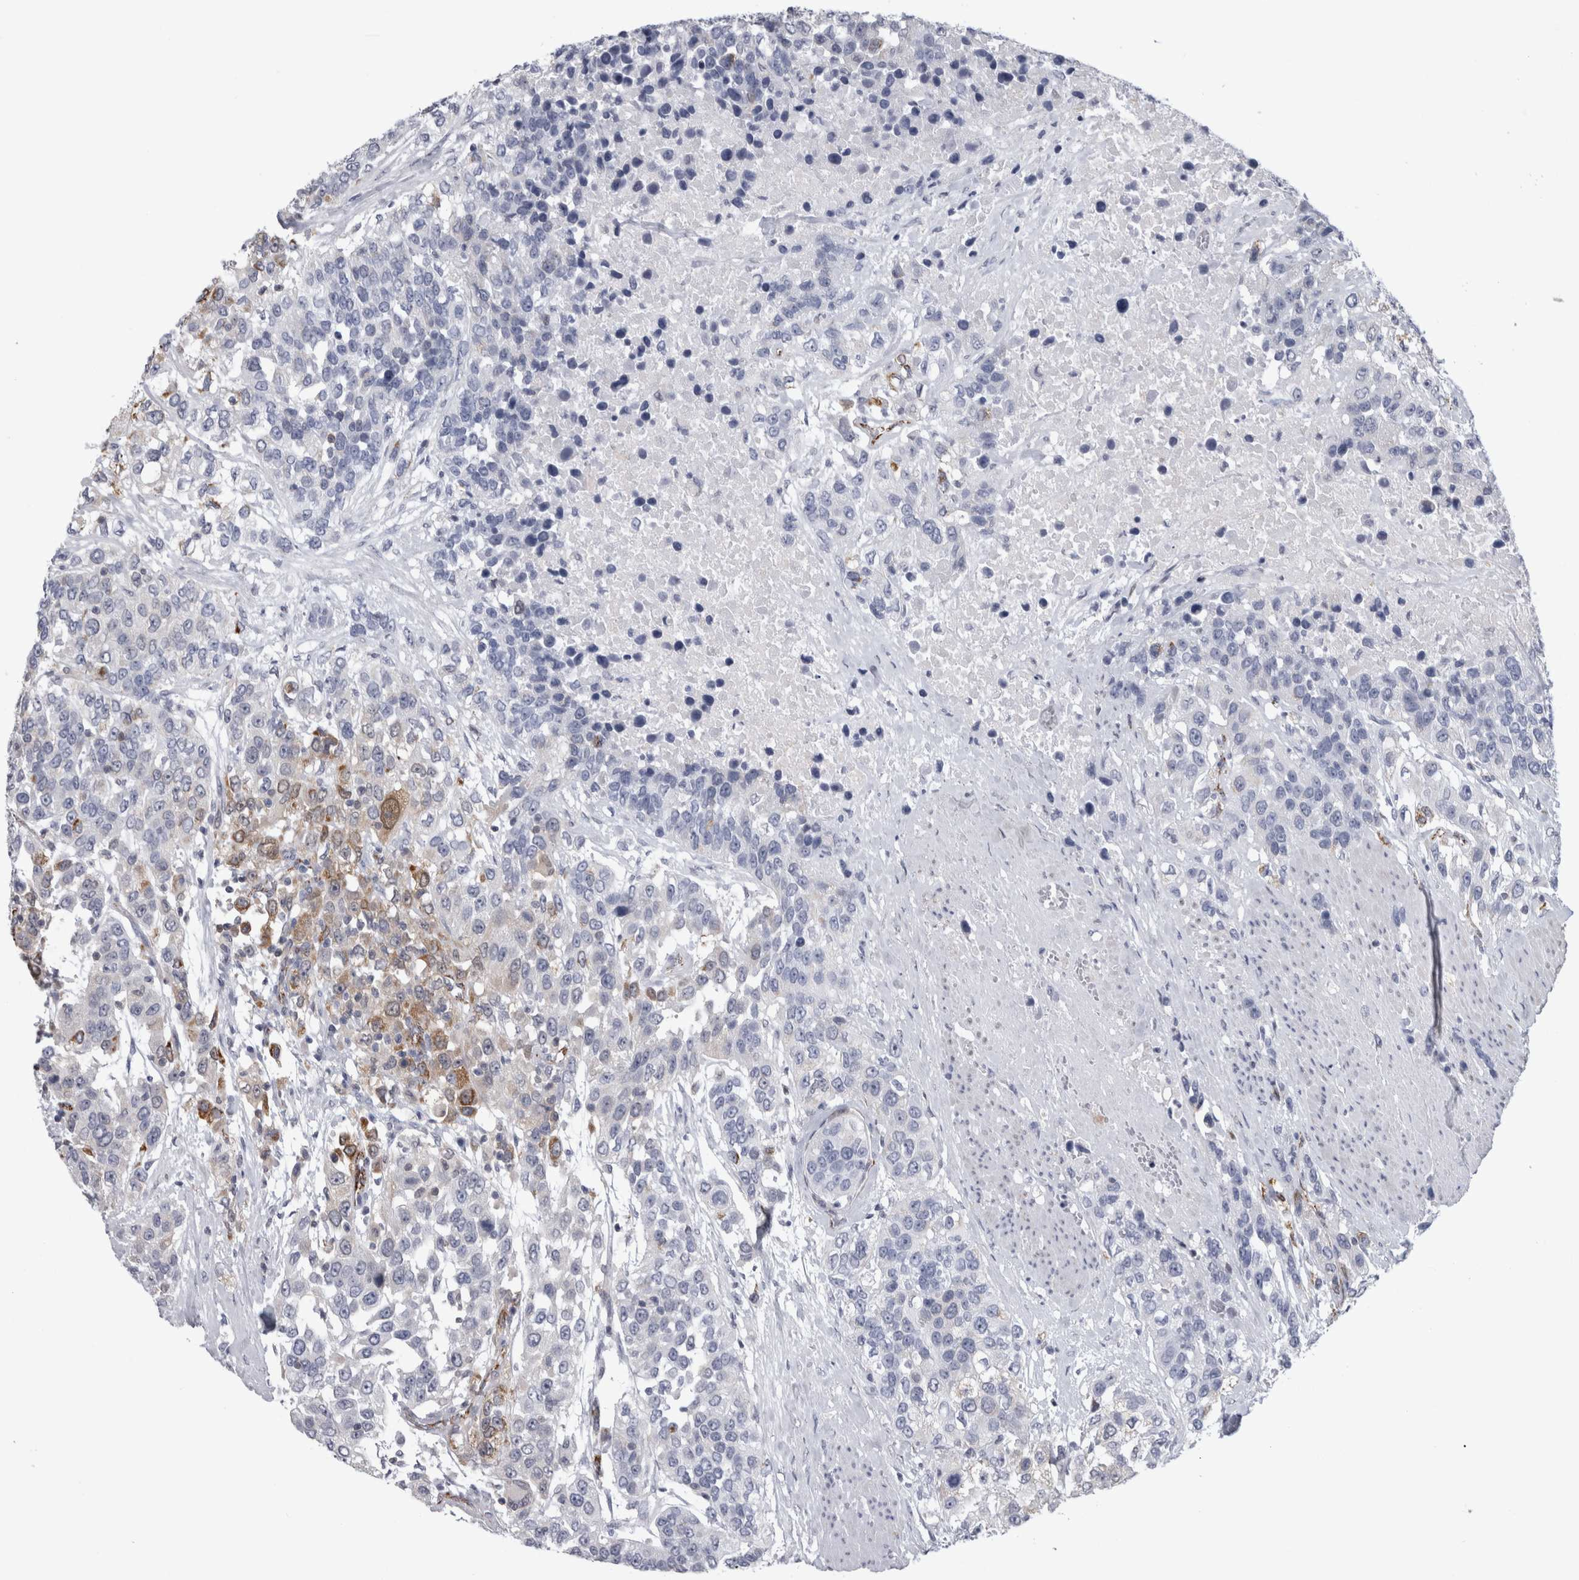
{"staining": {"intensity": "negative", "quantity": "none", "location": "none"}, "tissue": "urothelial cancer", "cell_type": "Tumor cells", "image_type": "cancer", "snomed": [{"axis": "morphology", "description": "Urothelial carcinoma, High grade"}, {"axis": "topography", "description": "Urinary bladder"}], "caption": "Urothelial cancer was stained to show a protein in brown. There is no significant positivity in tumor cells.", "gene": "ACOT7", "patient": {"sex": "female", "age": 80}}